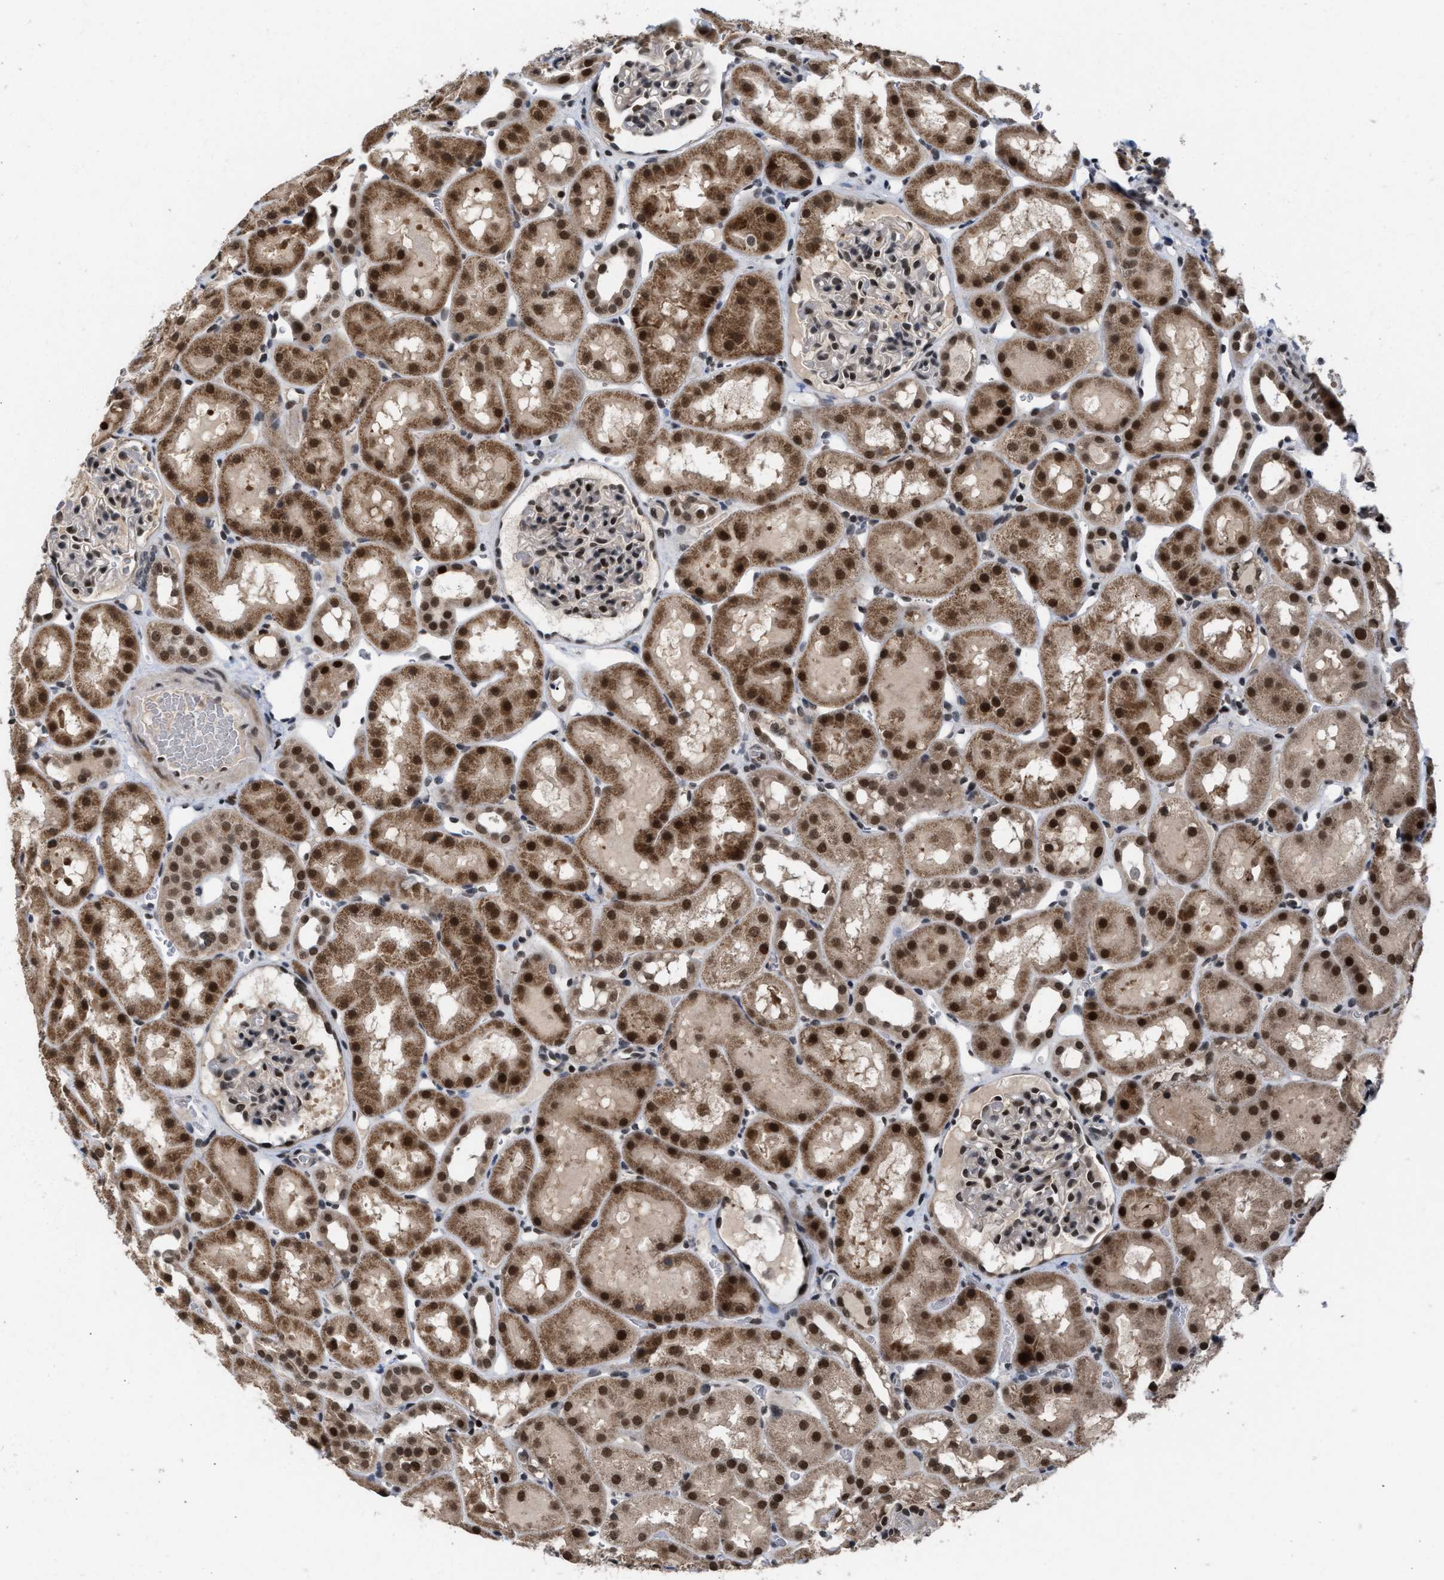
{"staining": {"intensity": "strong", "quantity": "25%-75%", "location": "nuclear"}, "tissue": "kidney", "cell_type": "Cells in glomeruli", "image_type": "normal", "snomed": [{"axis": "morphology", "description": "Normal tissue, NOS"}, {"axis": "topography", "description": "Kidney"}, {"axis": "topography", "description": "Urinary bladder"}], "caption": "IHC (DAB (3,3'-diaminobenzidine)) staining of unremarkable human kidney shows strong nuclear protein expression in approximately 25%-75% of cells in glomeruli.", "gene": "C9orf78", "patient": {"sex": "male", "age": 16}}